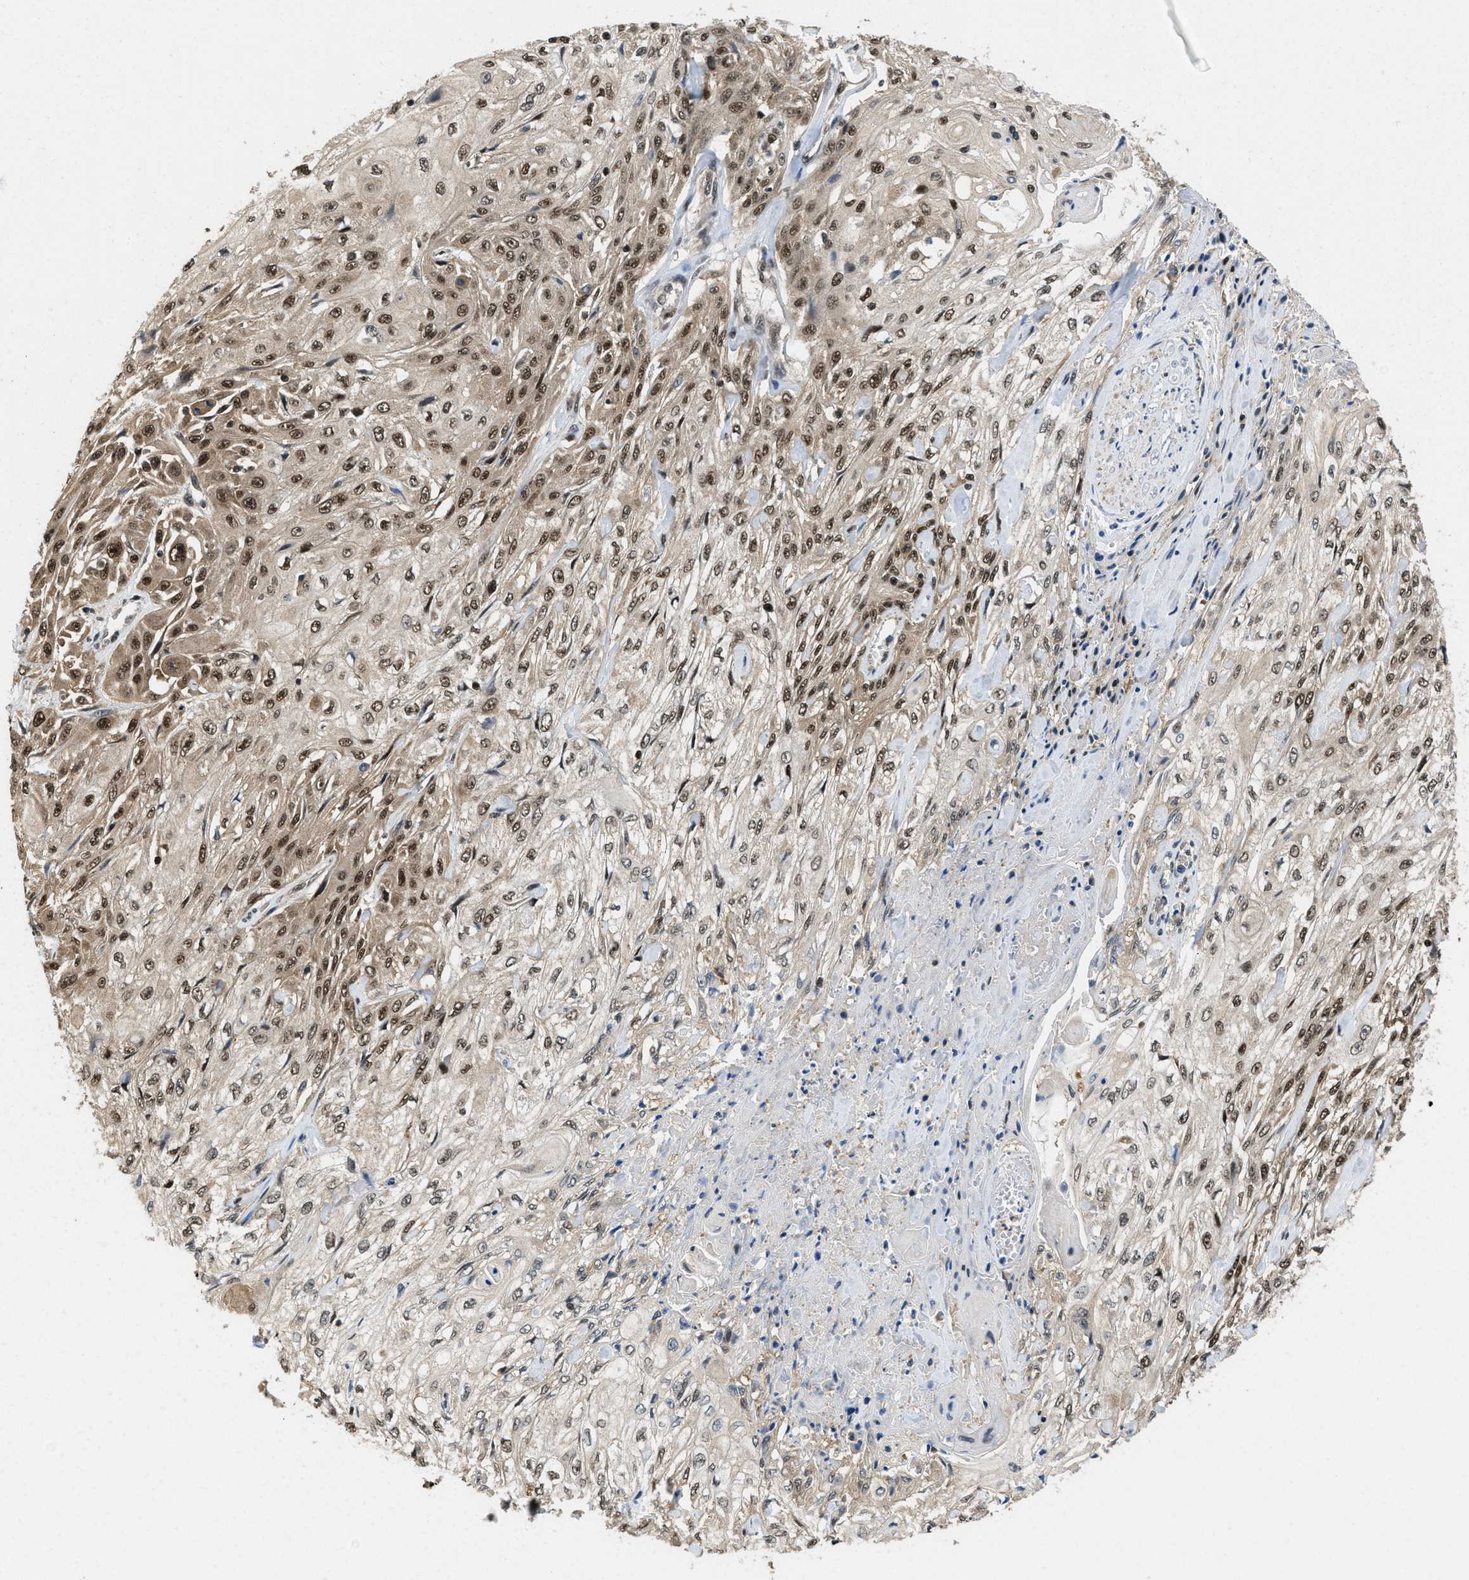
{"staining": {"intensity": "moderate", "quantity": ">75%", "location": "cytoplasmic/membranous,nuclear"}, "tissue": "skin cancer", "cell_type": "Tumor cells", "image_type": "cancer", "snomed": [{"axis": "morphology", "description": "Squamous cell carcinoma, NOS"}, {"axis": "morphology", "description": "Squamous cell carcinoma, metastatic, NOS"}, {"axis": "topography", "description": "Skin"}, {"axis": "topography", "description": "Lymph node"}], "caption": "High-power microscopy captured an immunohistochemistry (IHC) histopathology image of skin cancer (squamous cell carcinoma), revealing moderate cytoplasmic/membranous and nuclear positivity in about >75% of tumor cells.", "gene": "ATF7IP", "patient": {"sex": "male", "age": 75}}